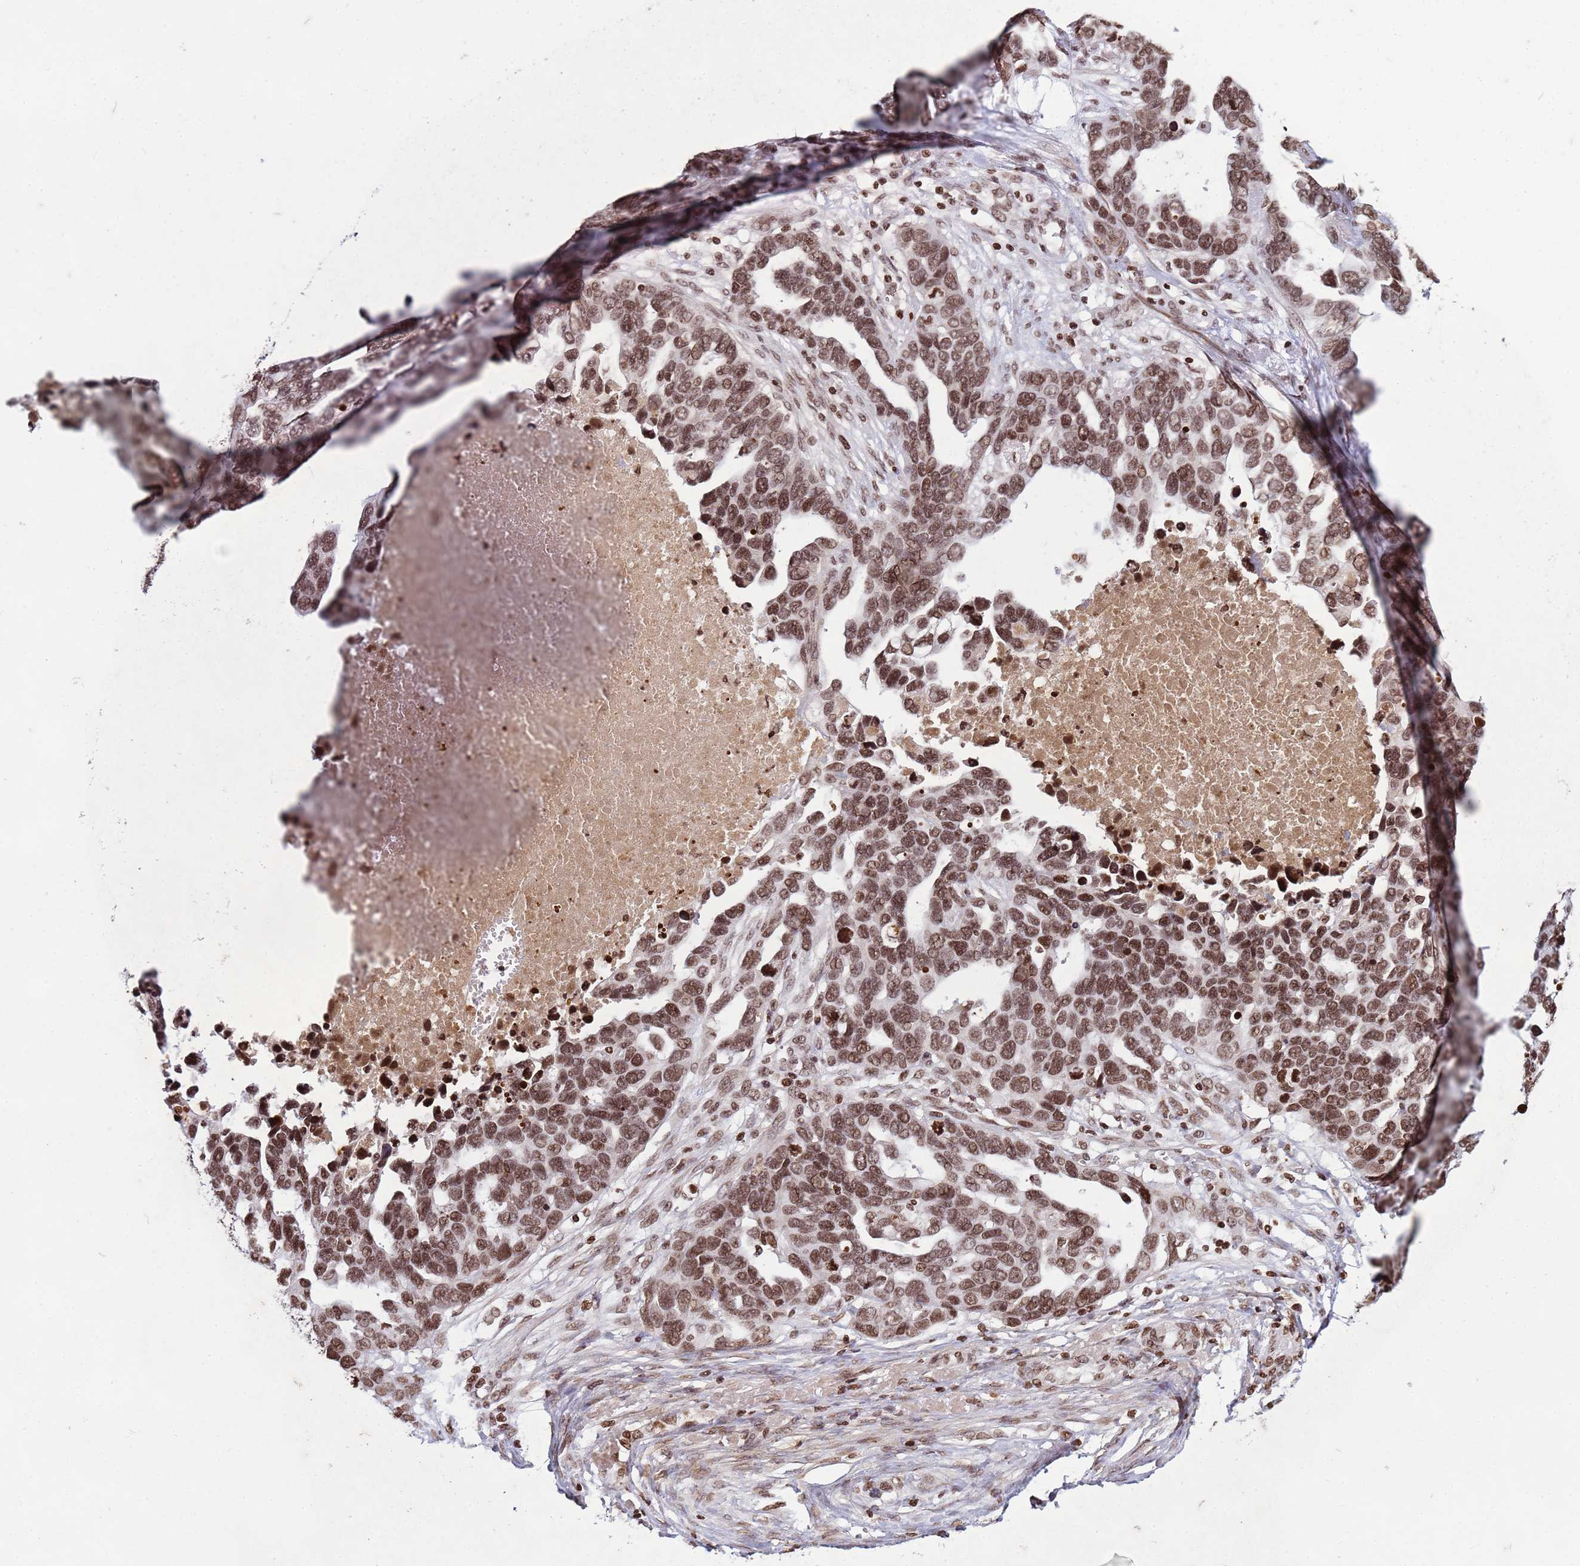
{"staining": {"intensity": "moderate", "quantity": ">75%", "location": "nuclear"}, "tissue": "ovarian cancer", "cell_type": "Tumor cells", "image_type": "cancer", "snomed": [{"axis": "morphology", "description": "Cystadenocarcinoma, serous, NOS"}, {"axis": "topography", "description": "Ovary"}], "caption": "The image exhibits immunohistochemical staining of ovarian cancer. There is moderate nuclear positivity is present in approximately >75% of tumor cells. The staining is performed using DAB (3,3'-diaminobenzidine) brown chromogen to label protein expression. The nuclei are counter-stained blue using hematoxylin.", "gene": "H3-3B", "patient": {"sex": "female", "age": 54}}